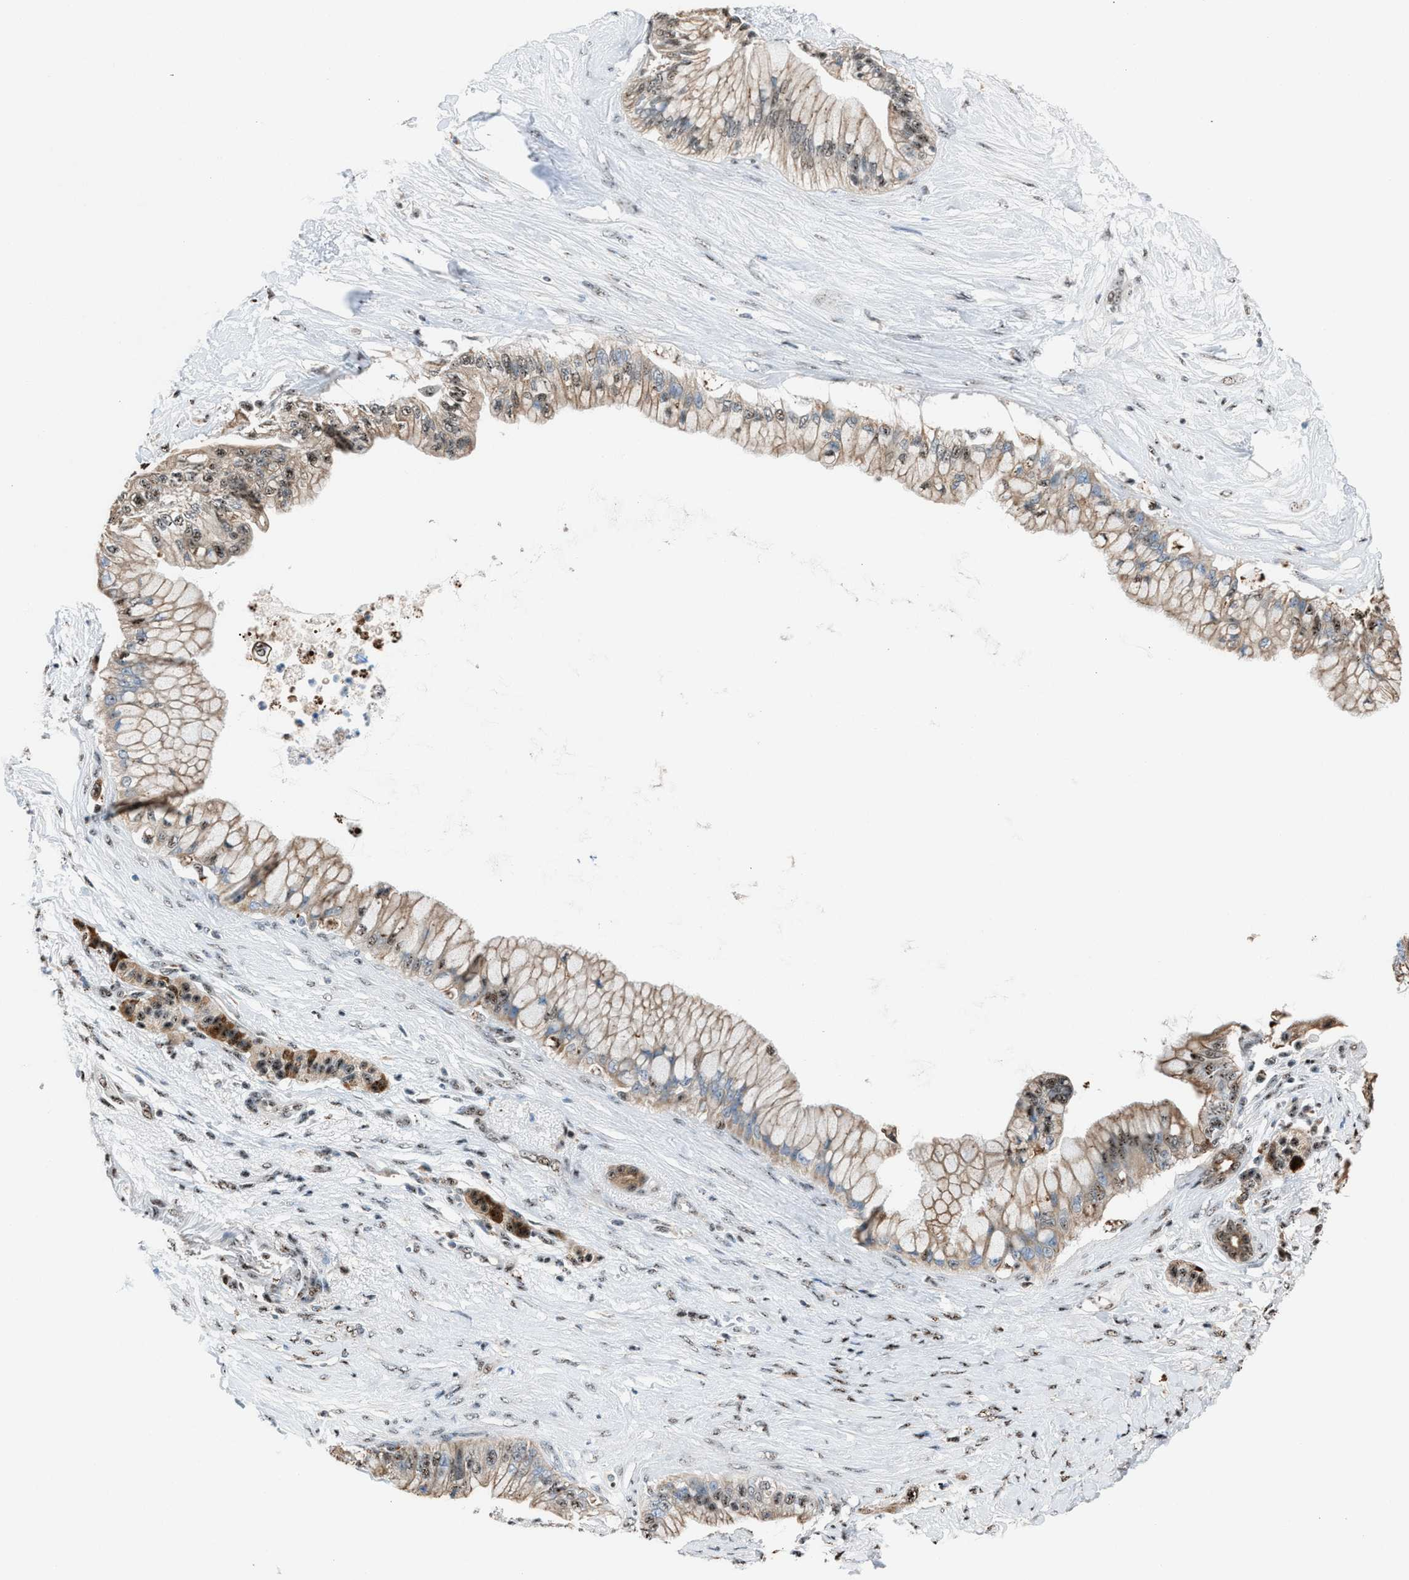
{"staining": {"intensity": "moderate", "quantity": ">75%", "location": "cytoplasmic/membranous,nuclear"}, "tissue": "pancreatic cancer", "cell_type": "Tumor cells", "image_type": "cancer", "snomed": [{"axis": "morphology", "description": "Adenocarcinoma, NOS"}, {"axis": "topography", "description": "Pancreas"}], "caption": "Pancreatic cancer (adenocarcinoma) stained with a brown dye displays moderate cytoplasmic/membranous and nuclear positive staining in about >75% of tumor cells.", "gene": "CENPP", "patient": {"sex": "male", "age": 59}}